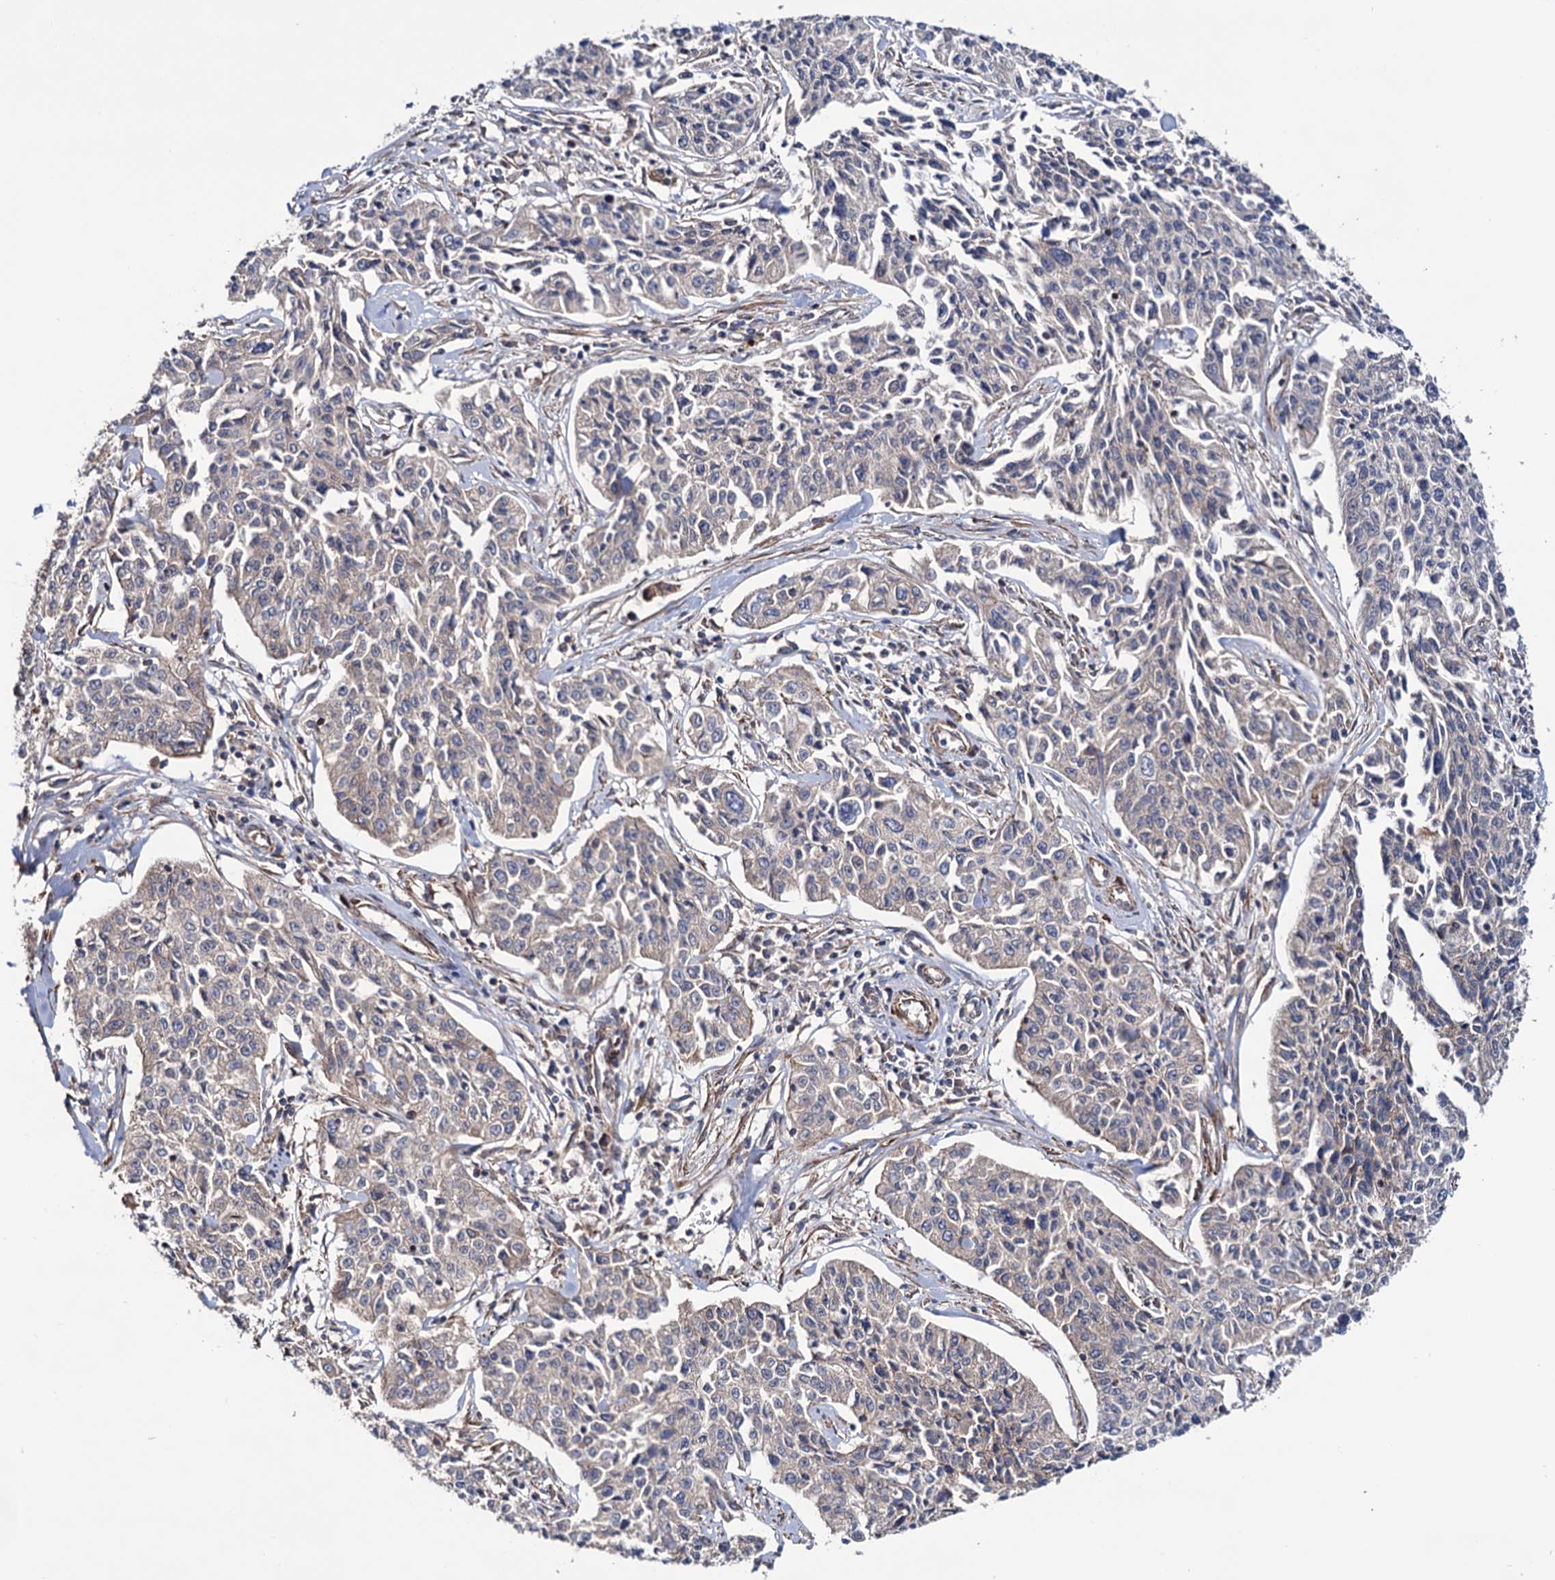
{"staining": {"intensity": "negative", "quantity": "none", "location": "none"}, "tissue": "cervical cancer", "cell_type": "Tumor cells", "image_type": "cancer", "snomed": [{"axis": "morphology", "description": "Squamous cell carcinoma, NOS"}, {"axis": "topography", "description": "Cervix"}], "caption": "A photomicrograph of human cervical squamous cell carcinoma is negative for staining in tumor cells.", "gene": "FERMT2", "patient": {"sex": "female", "age": 35}}